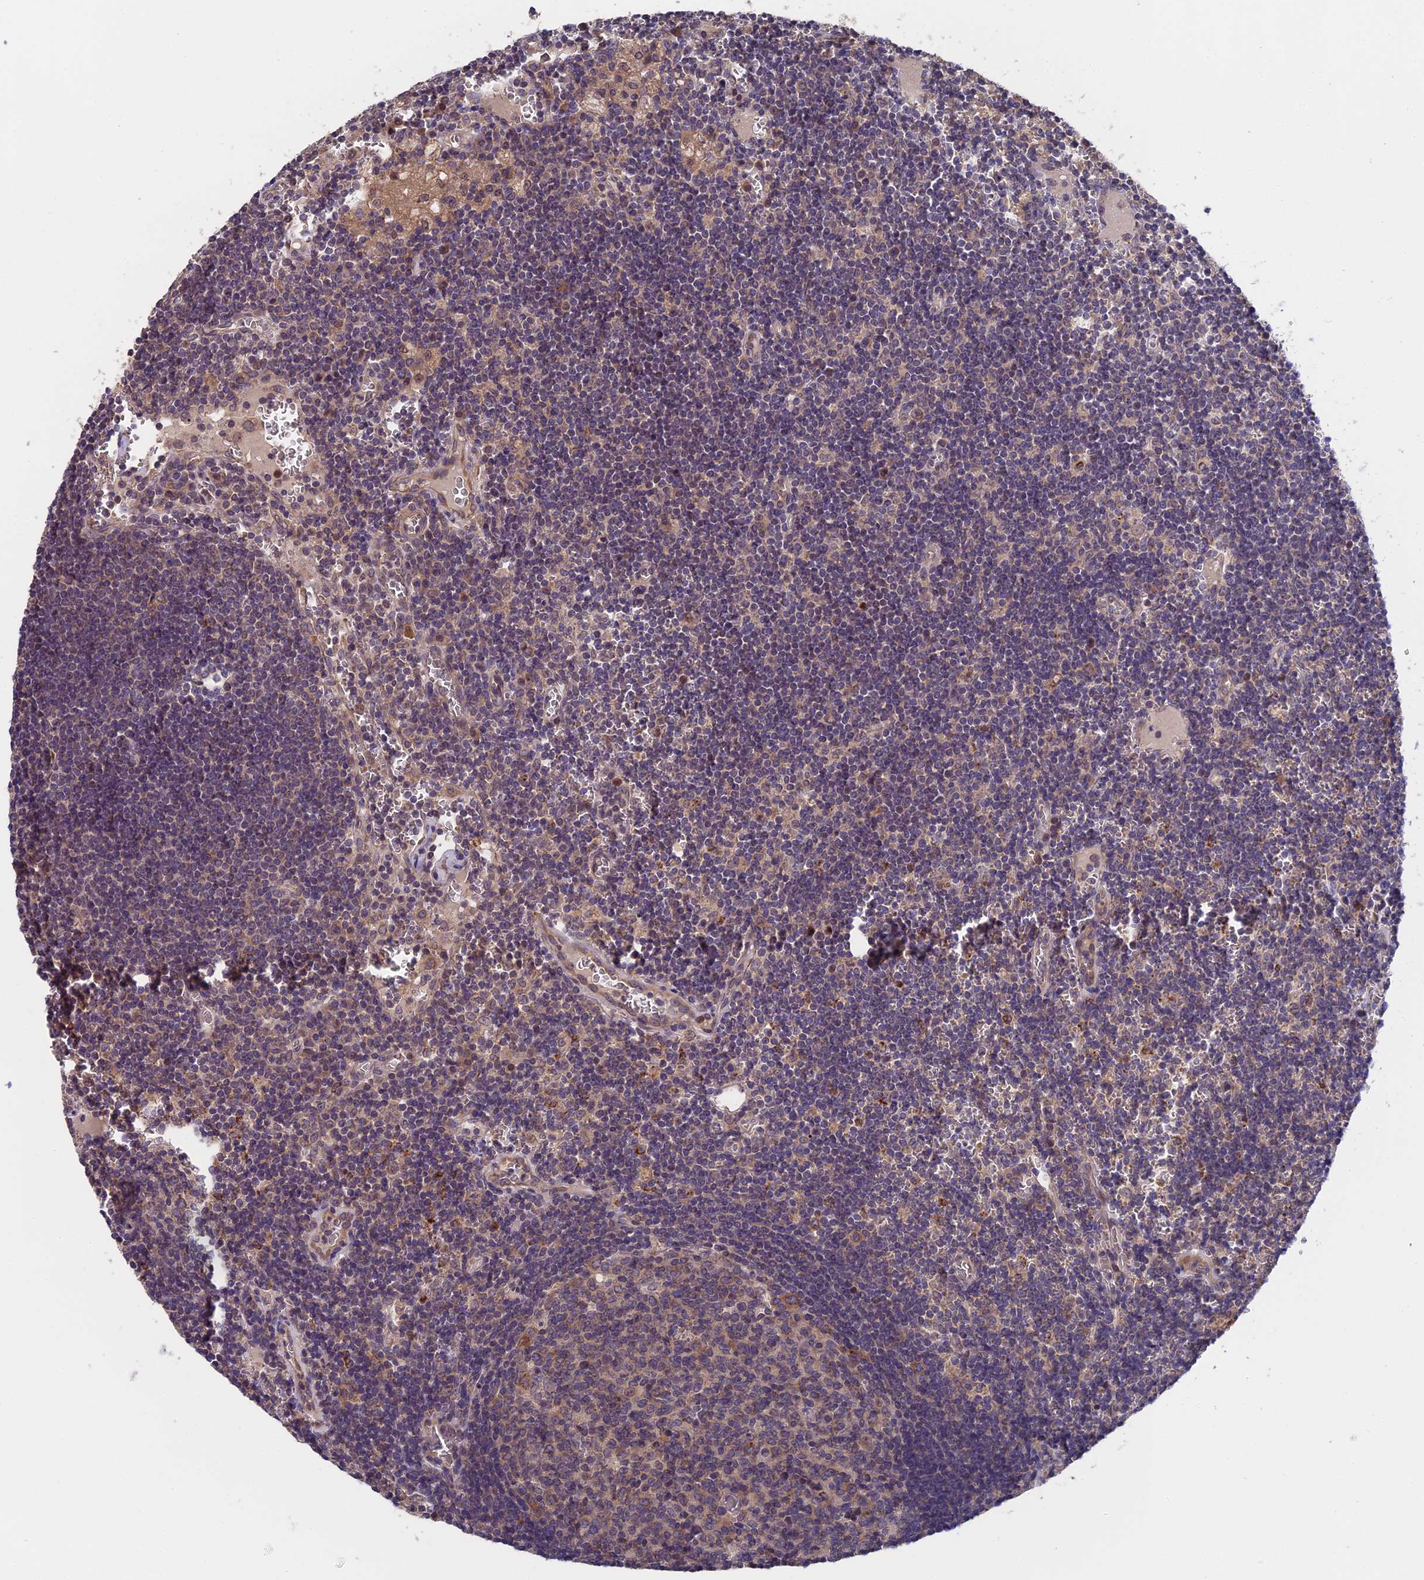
{"staining": {"intensity": "weak", "quantity": "25%-75%", "location": "cytoplasmic/membranous"}, "tissue": "lymph node", "cell_type": "Germinal center cells", "image_type": "normal", "snomed": [{"axis": "morphology", "description": "Normal tissue, NOS"}, {"axis": "topography", "description": "Lymph node"}], "caption": "Protein analysis of unremarkable lymph node shows weak cytoplasmic/membranous staining in approximately 25%-75% of germinal center cells. (DAB IHC with brightfield microscopy, high magnification).", "gene": "ZCCHC2", "patient": {"sex": "female", "age": 73}}